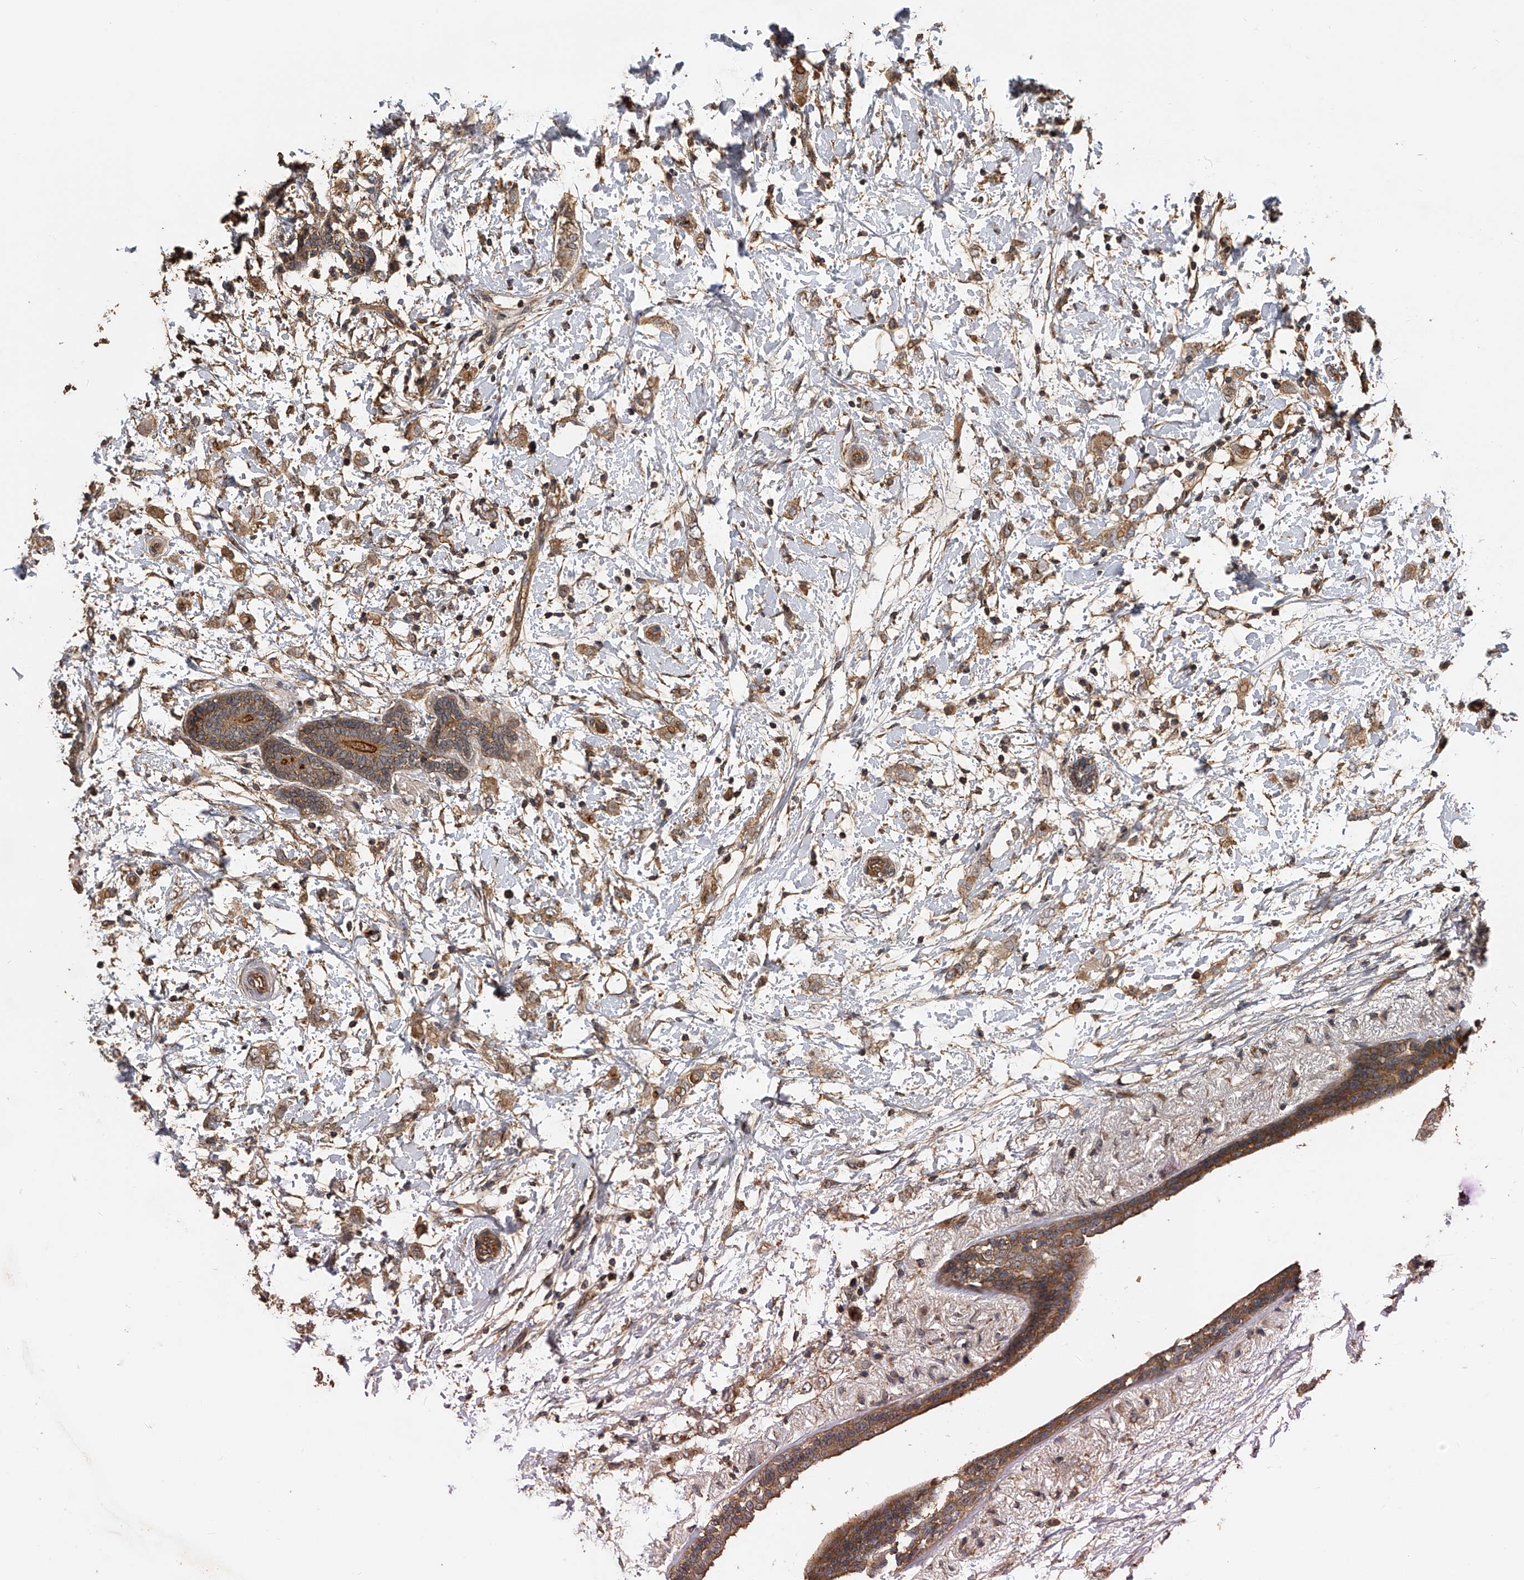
{"staining": {"intensity": "moderate", "quantity": ">75%", "location": "cytoplasmic/membranous"}, "tissue": "breast cancer", "cell_type": "Tumor cells", "image_type": "cancer", "snomed": [{"axis": "morphology", "description": "Normal tissue, NOS"}, {"axis": "morphology", "description": "Lobular carcinoma"}, {"axis": "topography", "description": "Breast"}], "caption": "Immunohistochemical staining of human breast cancer exhibits medium levels of moderate cytoplasmic/membranous protein staining in about >75% of tumor cells.", "gene": "PTPRA", "patient": {"sex": "female", "age": 47}}